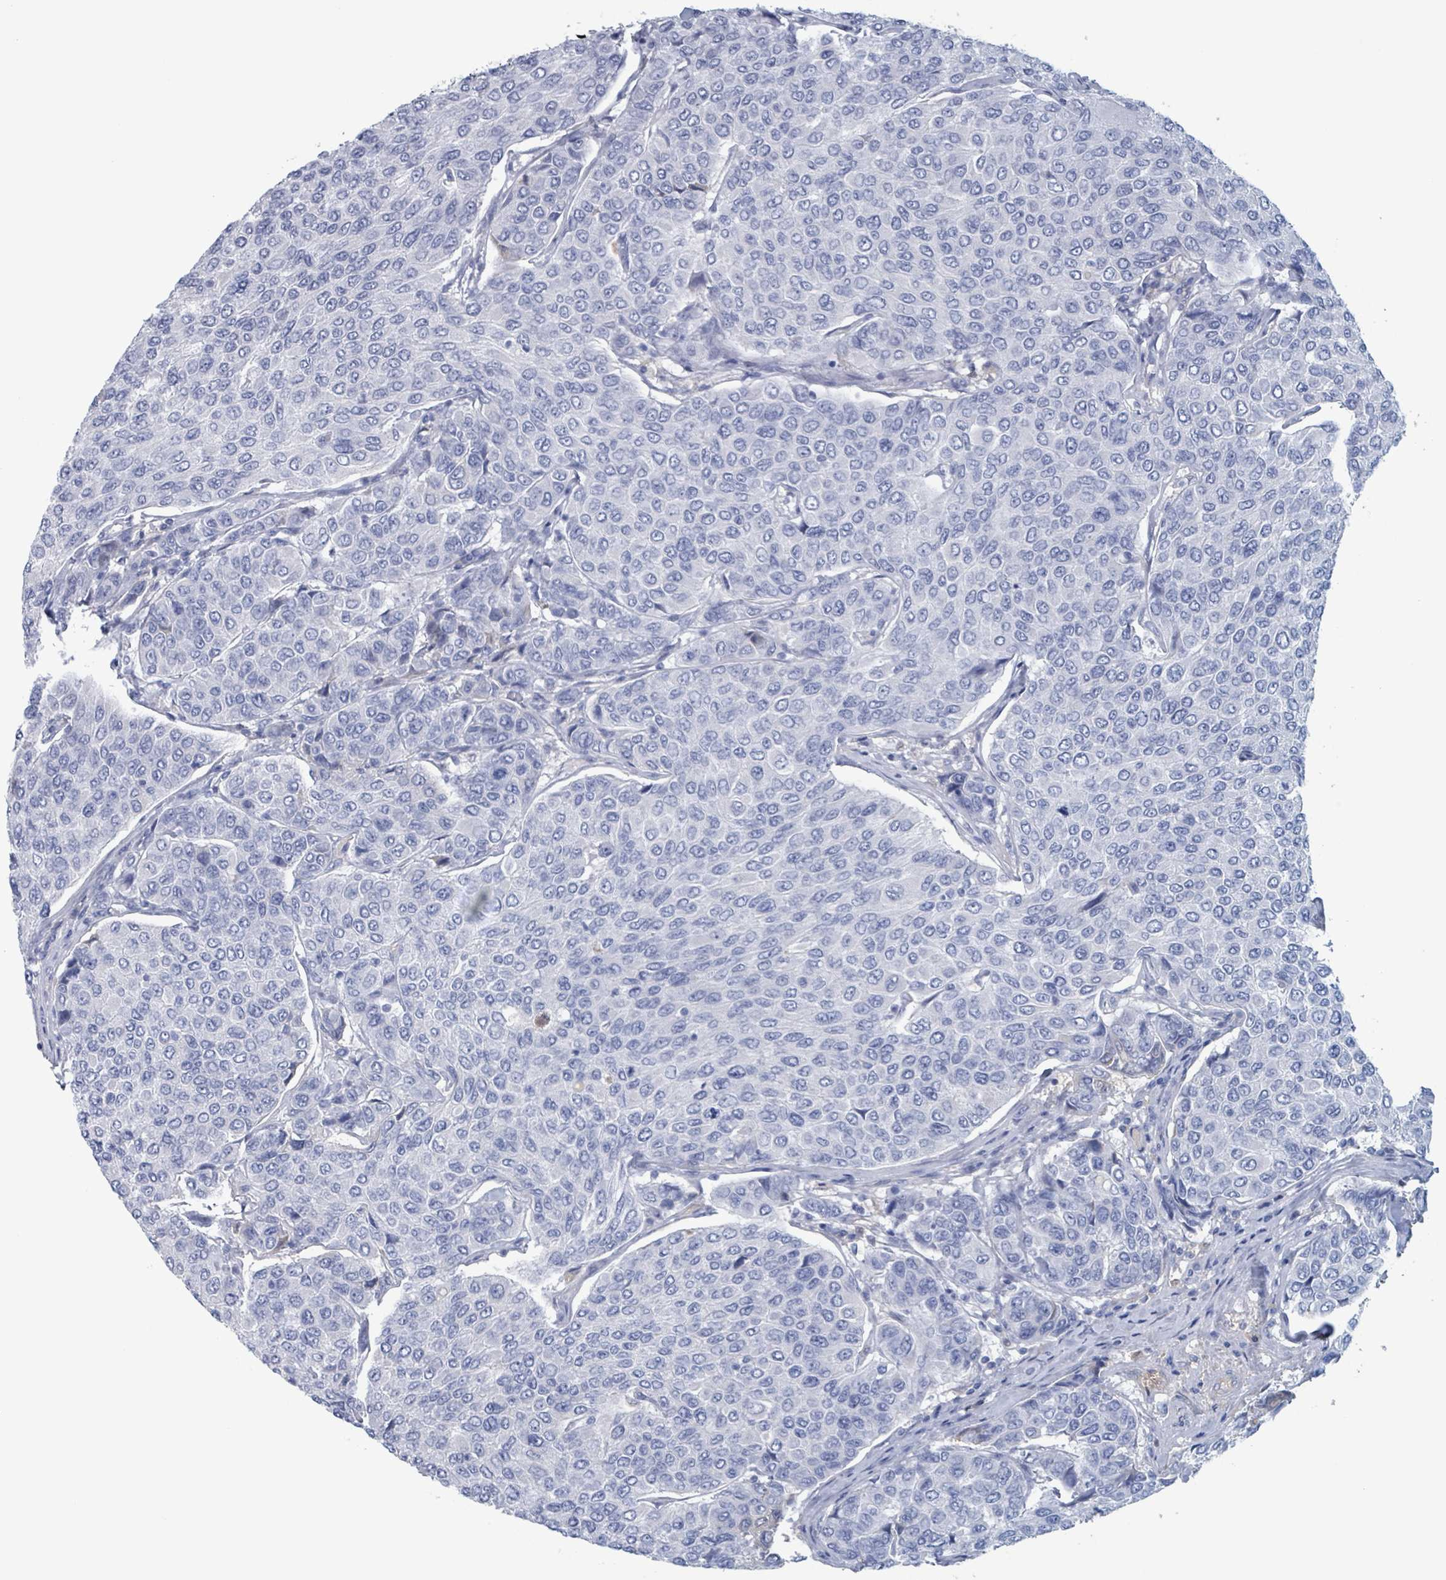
{"staining": {"intensity": "negative", "quantity": "none", "location": "none"}, "tissue": "breast cancer", "cell_type": "Tumor cells", "image_type": "cancer", "snomed": [{"axis": "morphology", "description": "Duct carcinoma"}, {"axis": "topography", "description": "Breast"}], "caption": "Breast cancer (infiltrating ductal carcinoma) stained for a protein using immunohistochemistry demonstrates no positivity tumor cells.", "gene": "KLK4", "patient": {"sex": "female", "age": 55}}